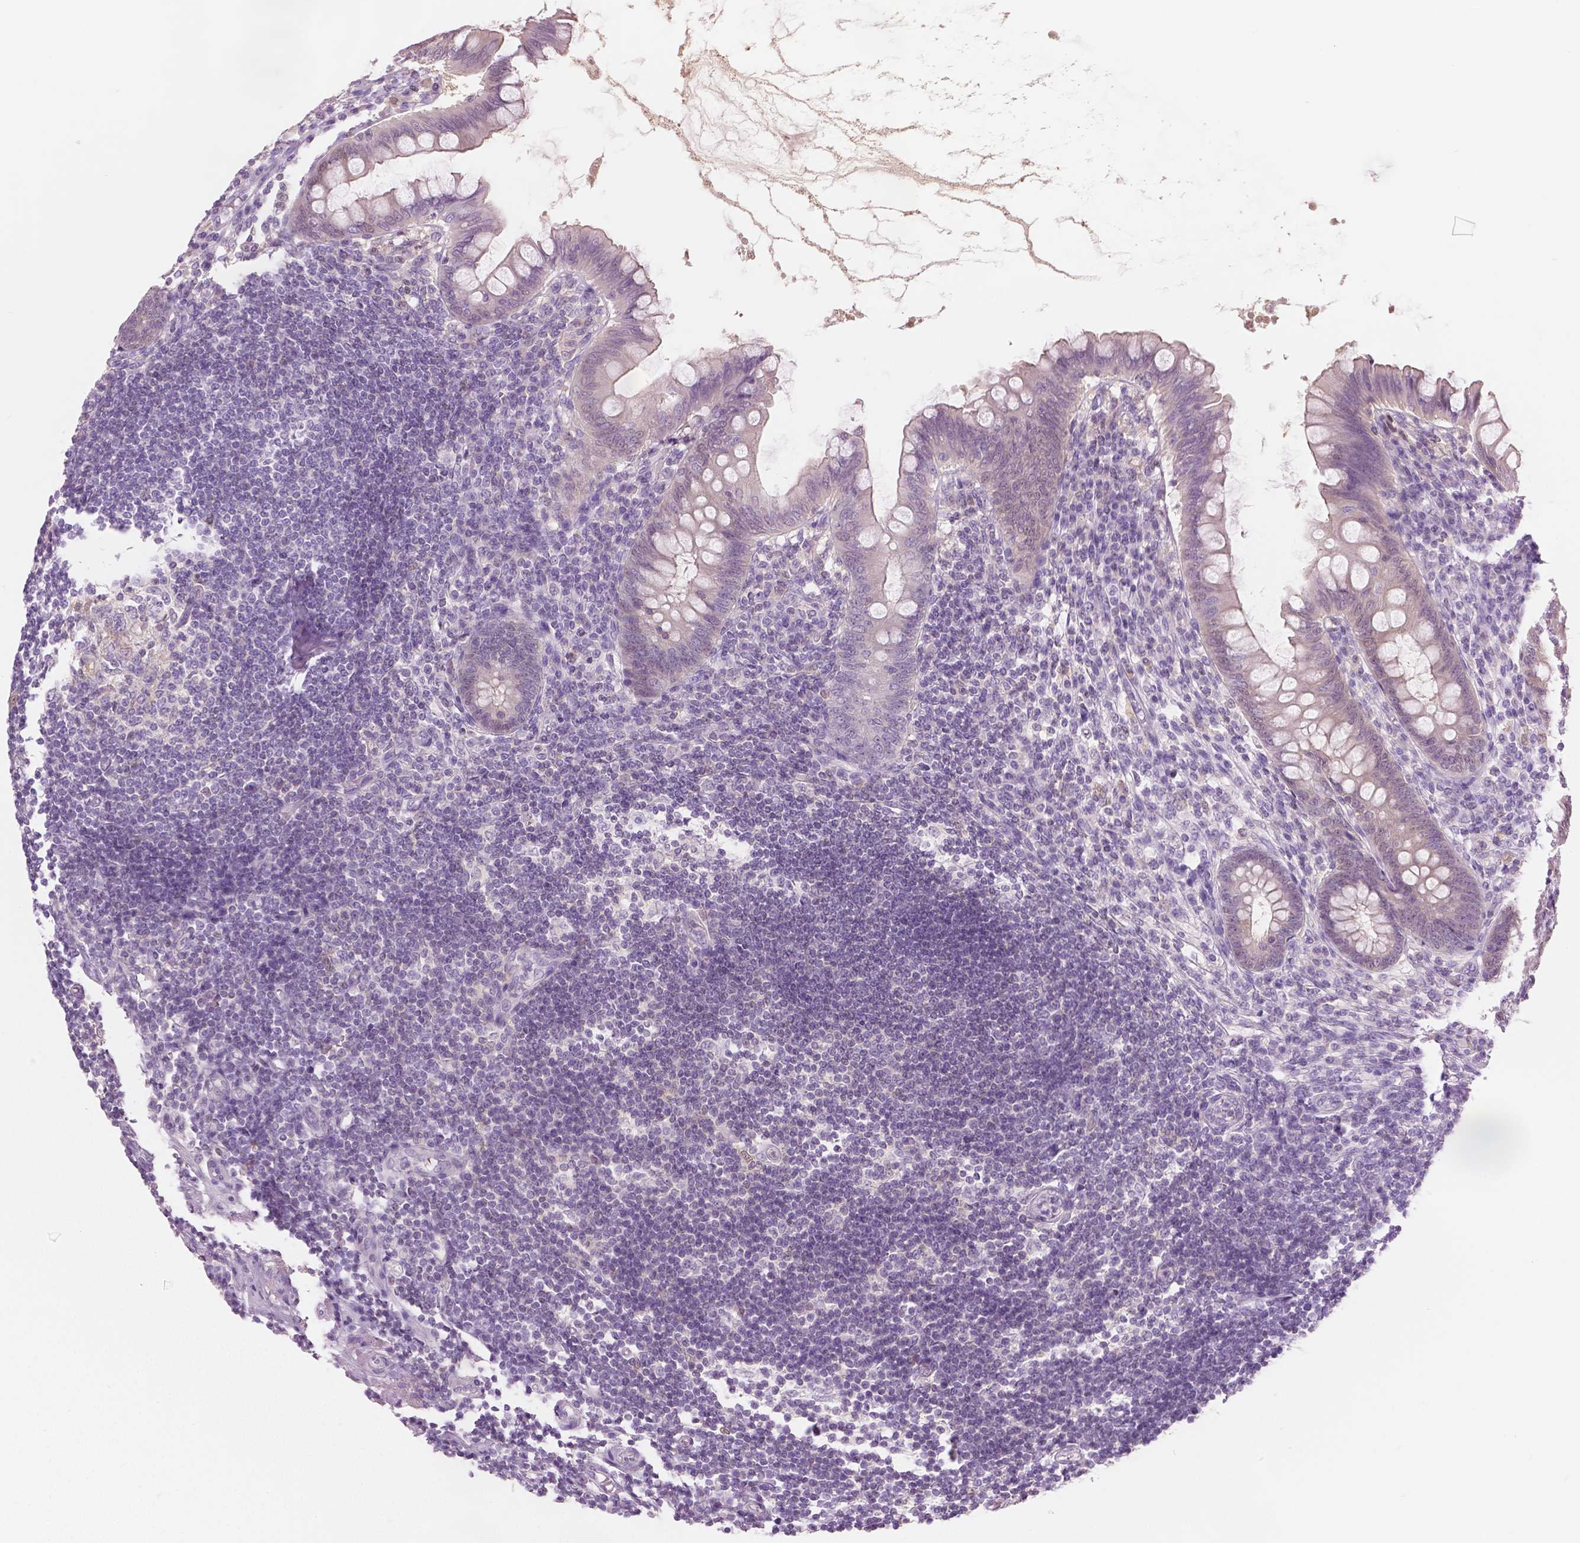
{"staining": {"intensity": "weak", "quantity": ">75%", "location": "cytoplasmic/membranous"}, "tissue": "appendix", "cell_type": "Glandular cells", "image_type": "normal", "snomed": [{"axis": "morphology", "description": "Normal tissue, NOS"}, {"axis": "topography", "description": "Appendix"}], "caption": "Protein analysis of normal appendix exhibits weak cytoplasmic/membranous staining in about >75% of glandular cells. Nuclei are stained in blue.", "gene": "GALM", "patient": {"sex": "female", "age": 57}}